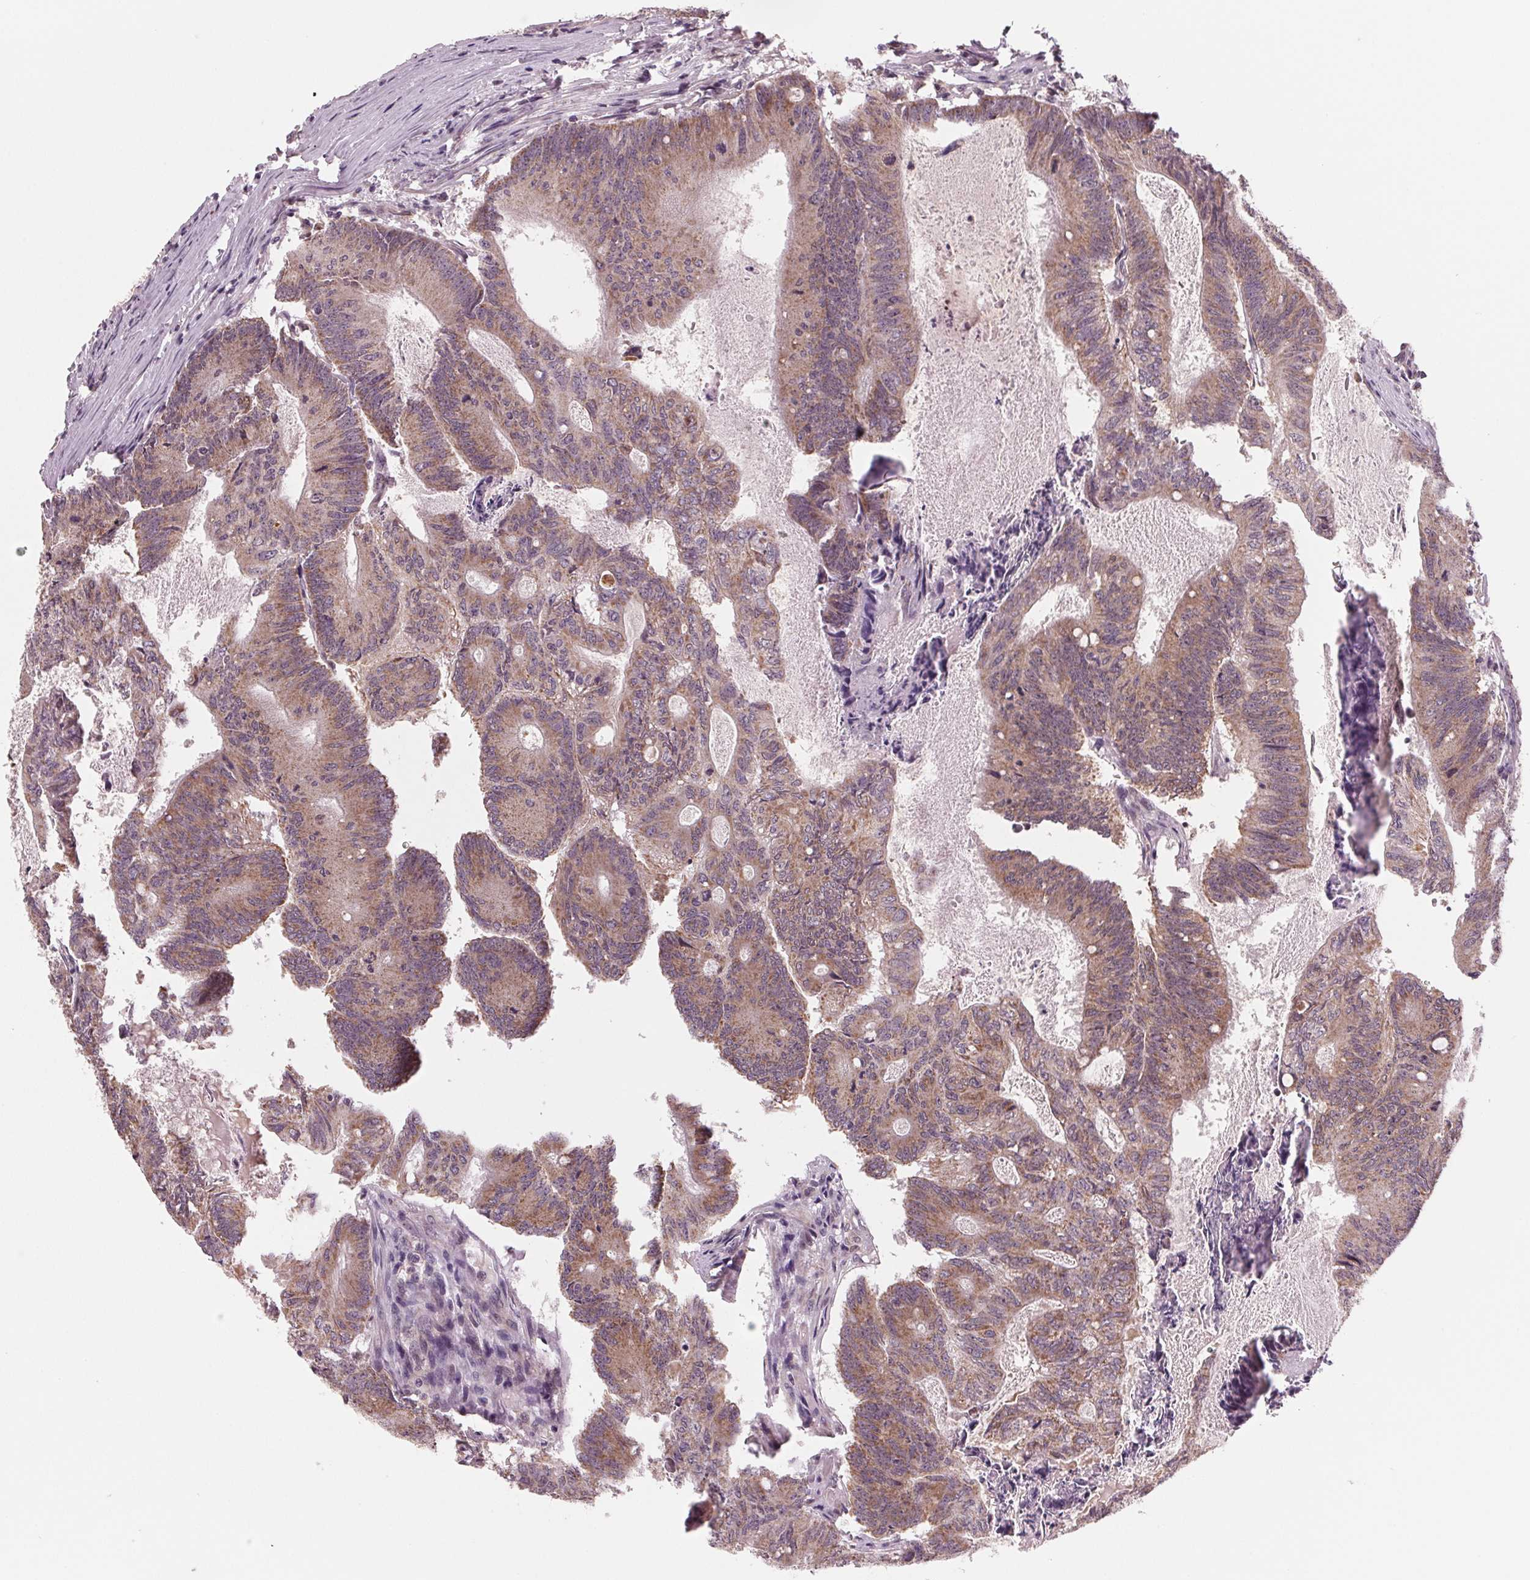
{"staining": {"intensity": "moderate", "quantity": "25%-75%", "location": "cytoplasmic/membranous"}, "tissue": "colorectal cancer", "cell_type": "Tumor cells", "image_type": "cancer", "snomed": [{"axis": "morphology", "description": "Adenocarcinoma, NOS"}, {"axis": "topography", "description": "Colon"}], "caption": "Immunohistochemistry of human colorectal cancer (adenocarcinoma) exhibits medium levels of moderate cytoplasmic/membranous positivity in about 25%-75% of tumor cells. The staining was performed using DAB (3,3'-diaminobenzidine) to visualize the protein expression in brown, while the nuclei were stained in blue with hematoxylin (Magnification: 20x).", "gene": "STAT3", "patient": {"sex": "female", "age": 70}}